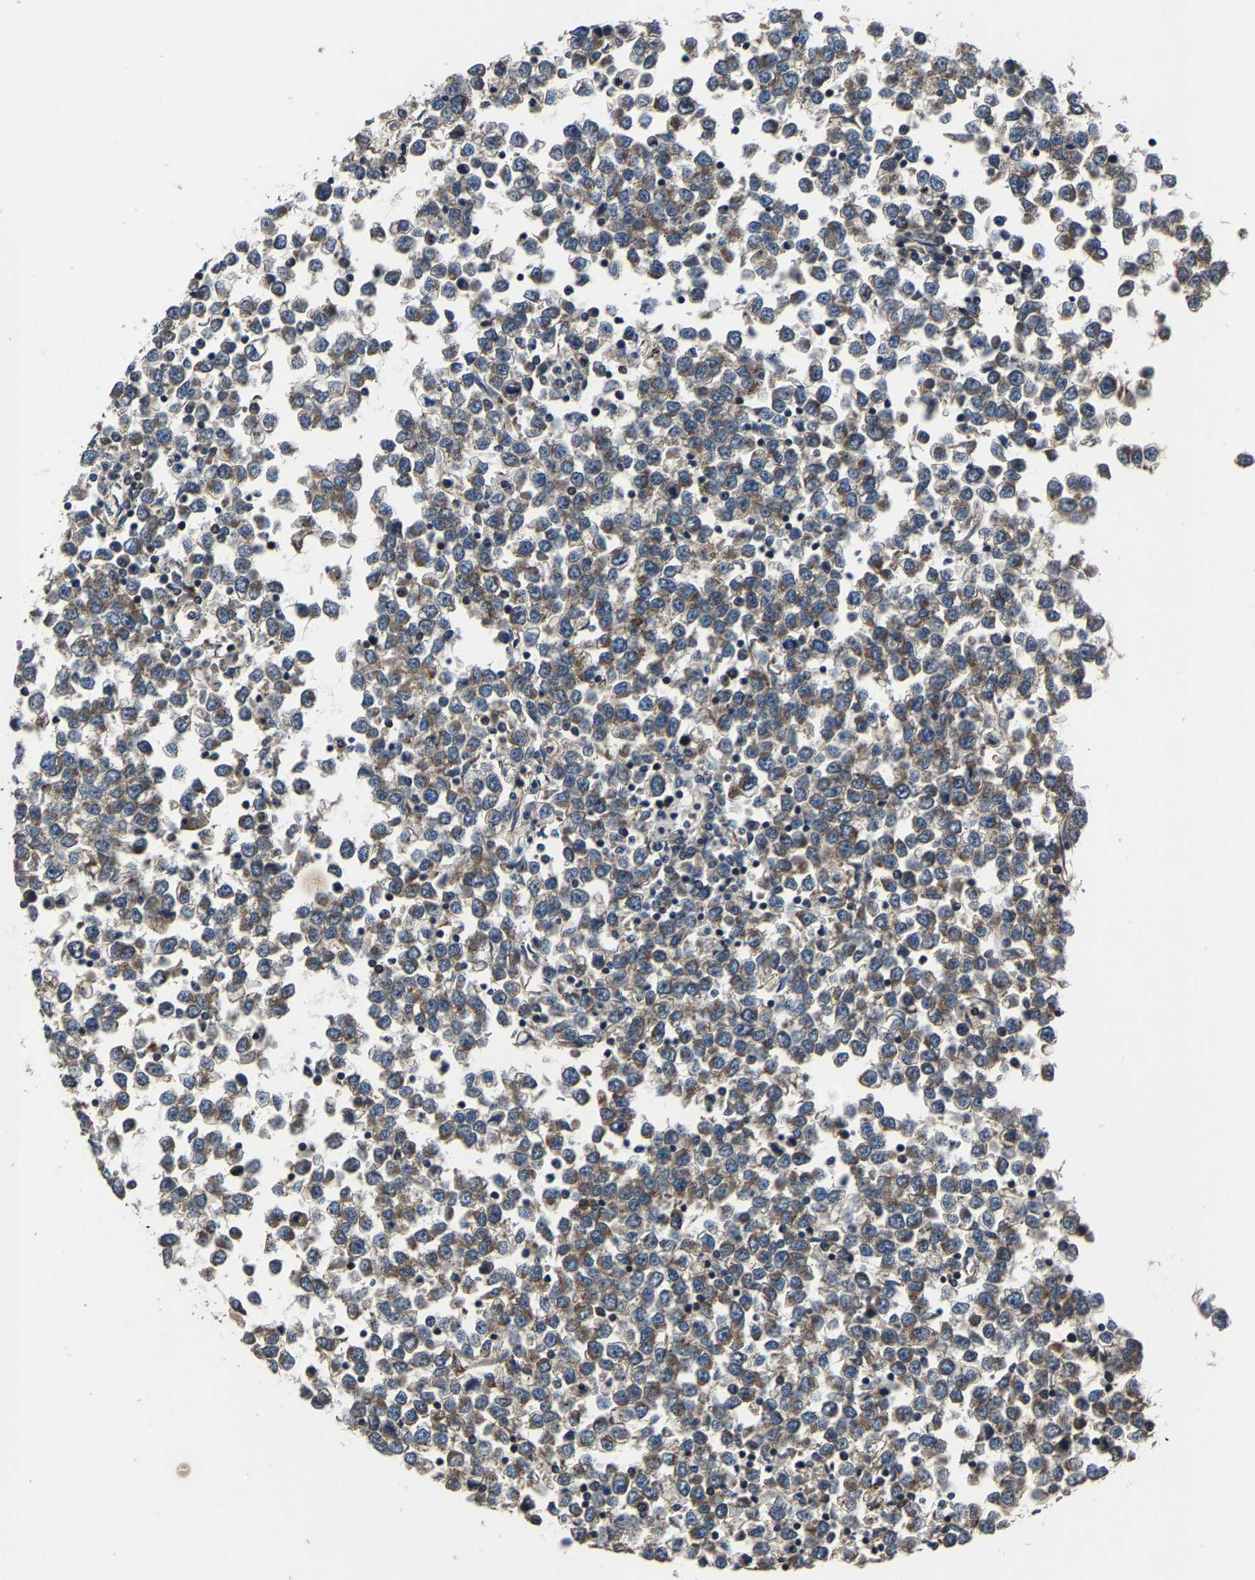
{"staining": {"intensity": "moderate", "quantity": ">75%", "location": "cytoplasmic/membranous"}, "tissue": "testis cancer", "cell_type": "Tumor cells", "image_type": "cancer", "snomed": [{"axis": "morphology", "description": "Seminoma, NOS"}, {"axis": "topography", "description": "Testis"}], "caption": "Tumor cells show moderate cytoplasmic/membranous staining in approximately >75% of cells in testis cancer (seminoma).", "gene": "KIAA1958", "patient": {"sex": "male", "age": 65}}